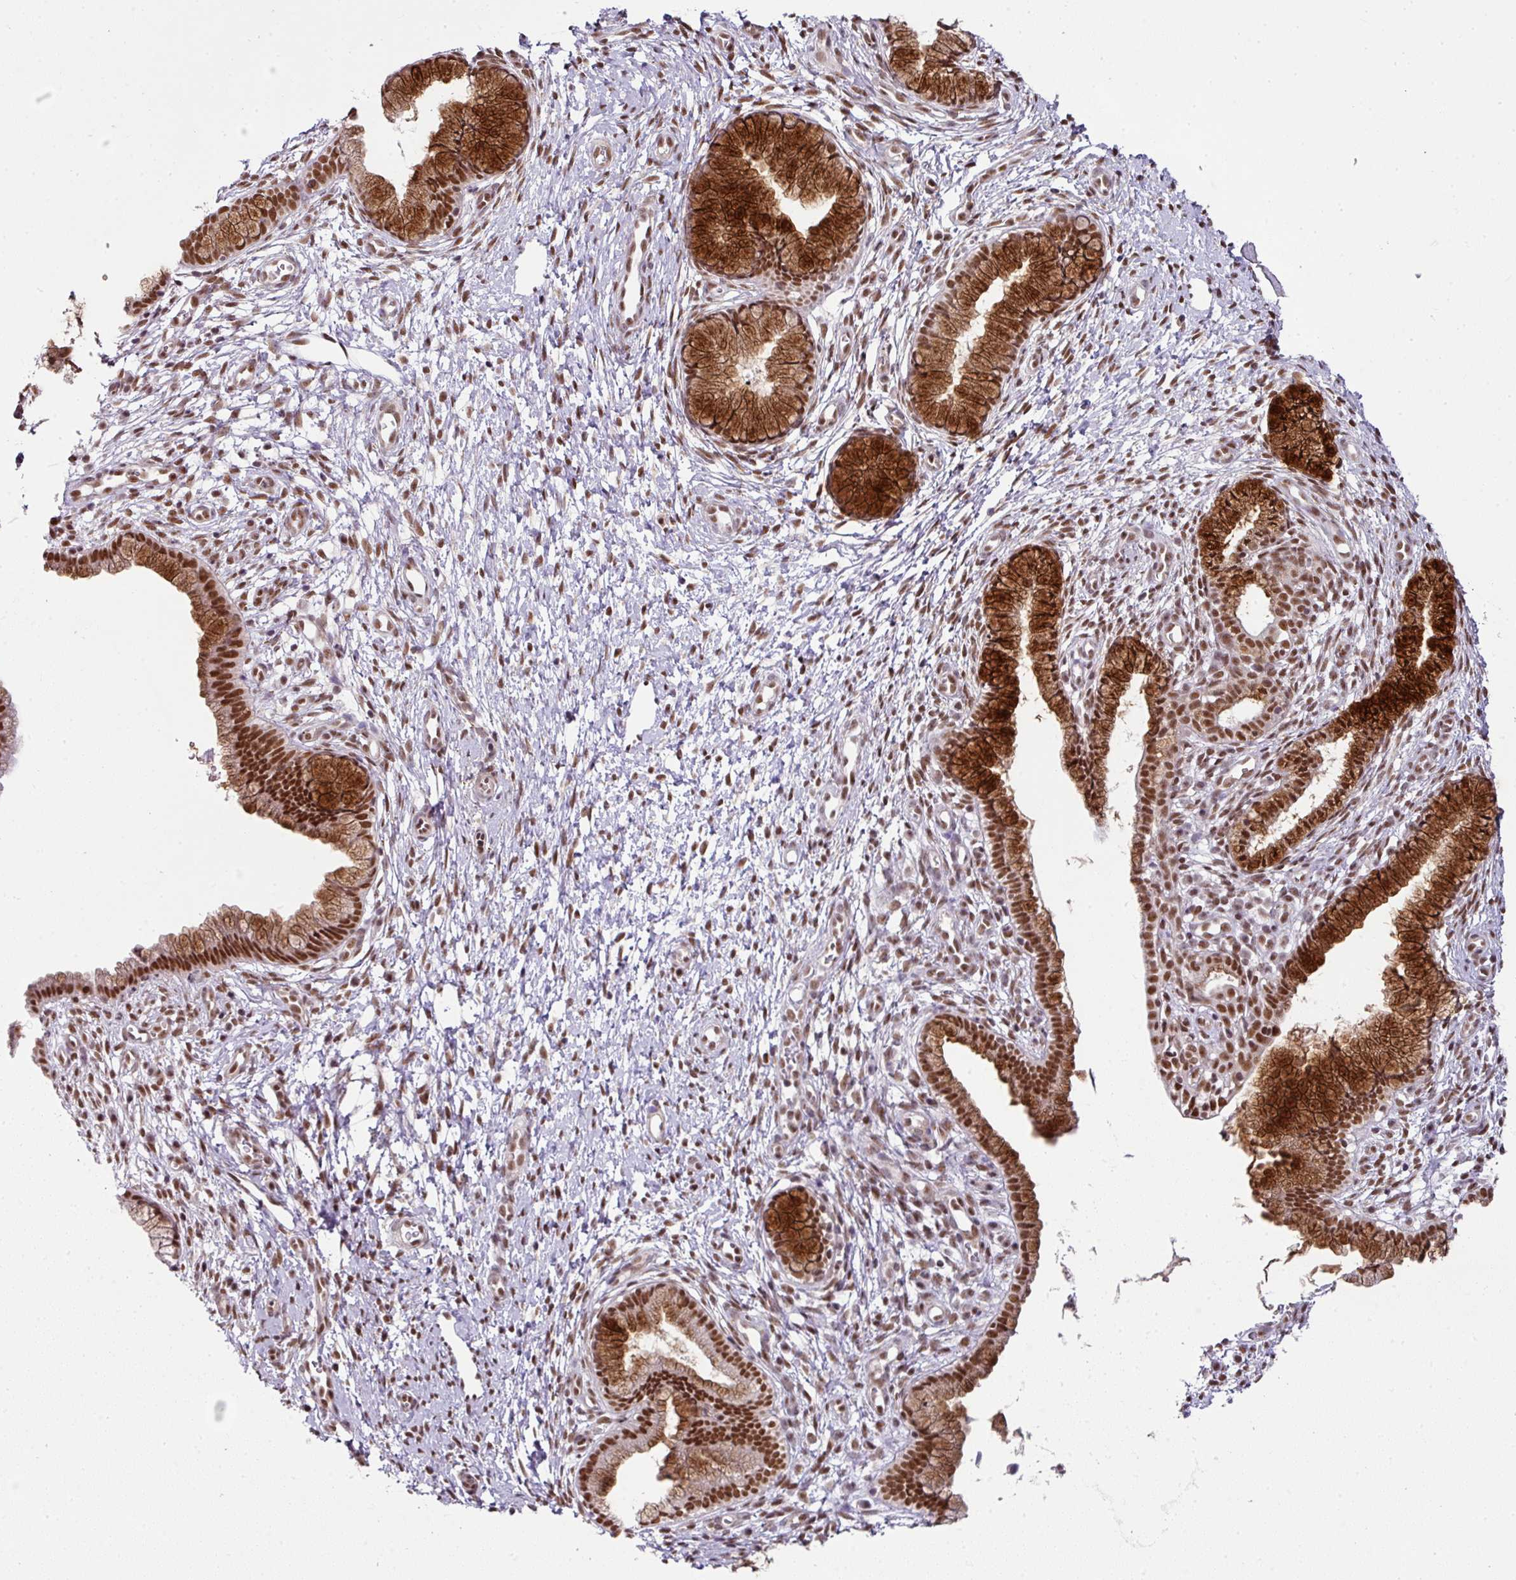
{"staining": {"intensity": "strong", "quantity": ">75%", "location": "cytoplasmic/membranous,nuclear"}, "tissue": "cervix", "cell_type": "Glandular cells", "image_type": "normal", "snomed": [{"axis": "morphology", "description": "Normal tissue, NOS"}, {"axis": "topography", "description": "Cervix"}], "caption": "This is an image of immunohistochemistry staining of normal cervix, which shows strong positivity in the cytoplasmic/membranous,nuclear of glandular cells.", "gene": "NFYA", "patient": {"sex": "female", "age": 36}}